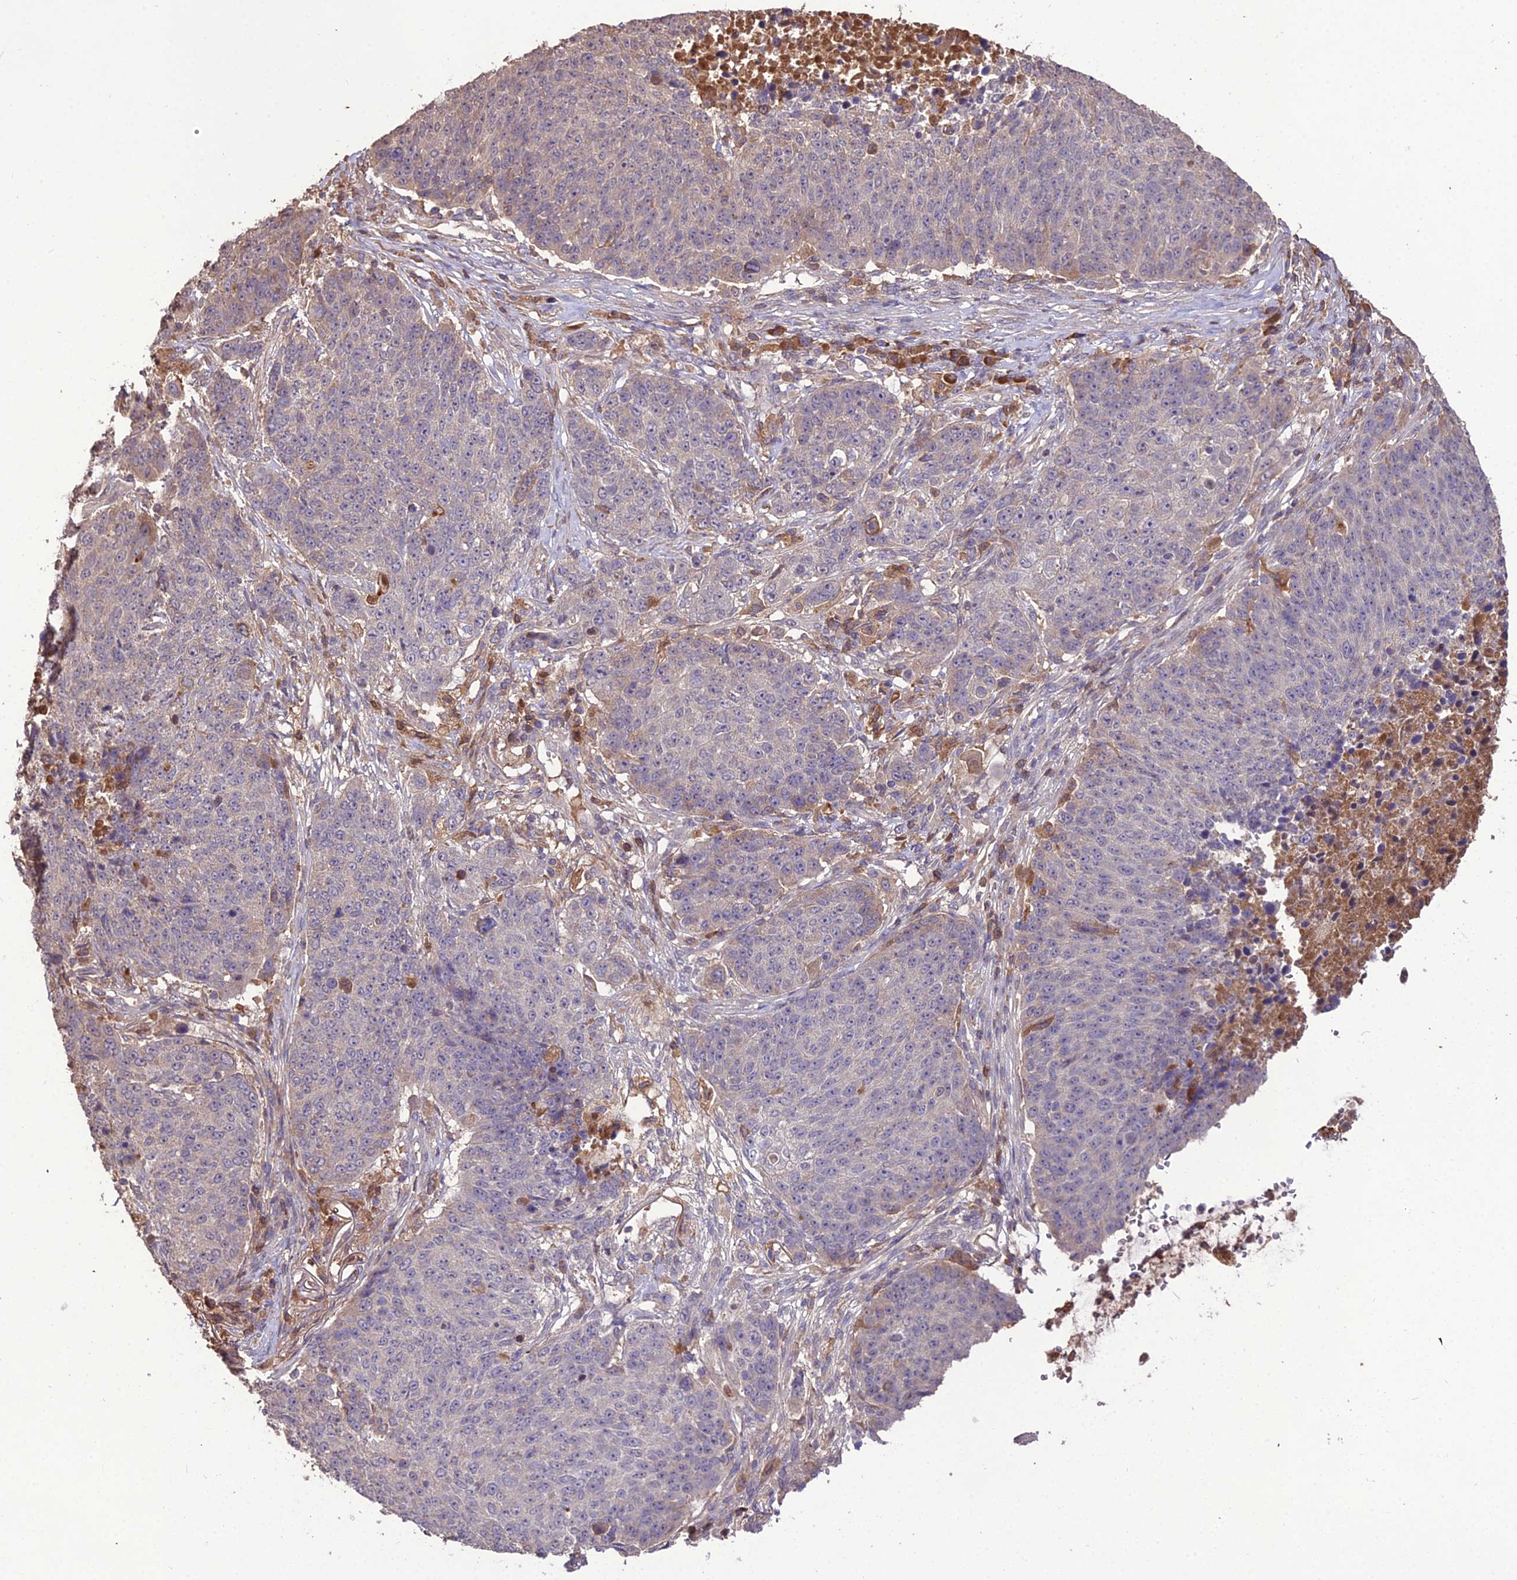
{"staining": {"intensity": "negative", "quantity": "none", "location": "none"}, "tissue": "lung cancer", "cell_type": "Tumor cells", "image_type": "cancer", "snomed": [{"axis": "morphology", "description": "Normal tissue, NOS"}, {"axis": "morphology", "description": "Squamous cell carcinoma, NOS"}, {"axis": "topography", "description": "Lymph node"}, {"axis": "topography", "description": "Lung"}], "caption": "Human lung squamous cell carcinoma stained for a protein using IHC shows no expression in tumor cells.", "gene": "KCTD16", "patient": {"sex": "male", "age": 66}}